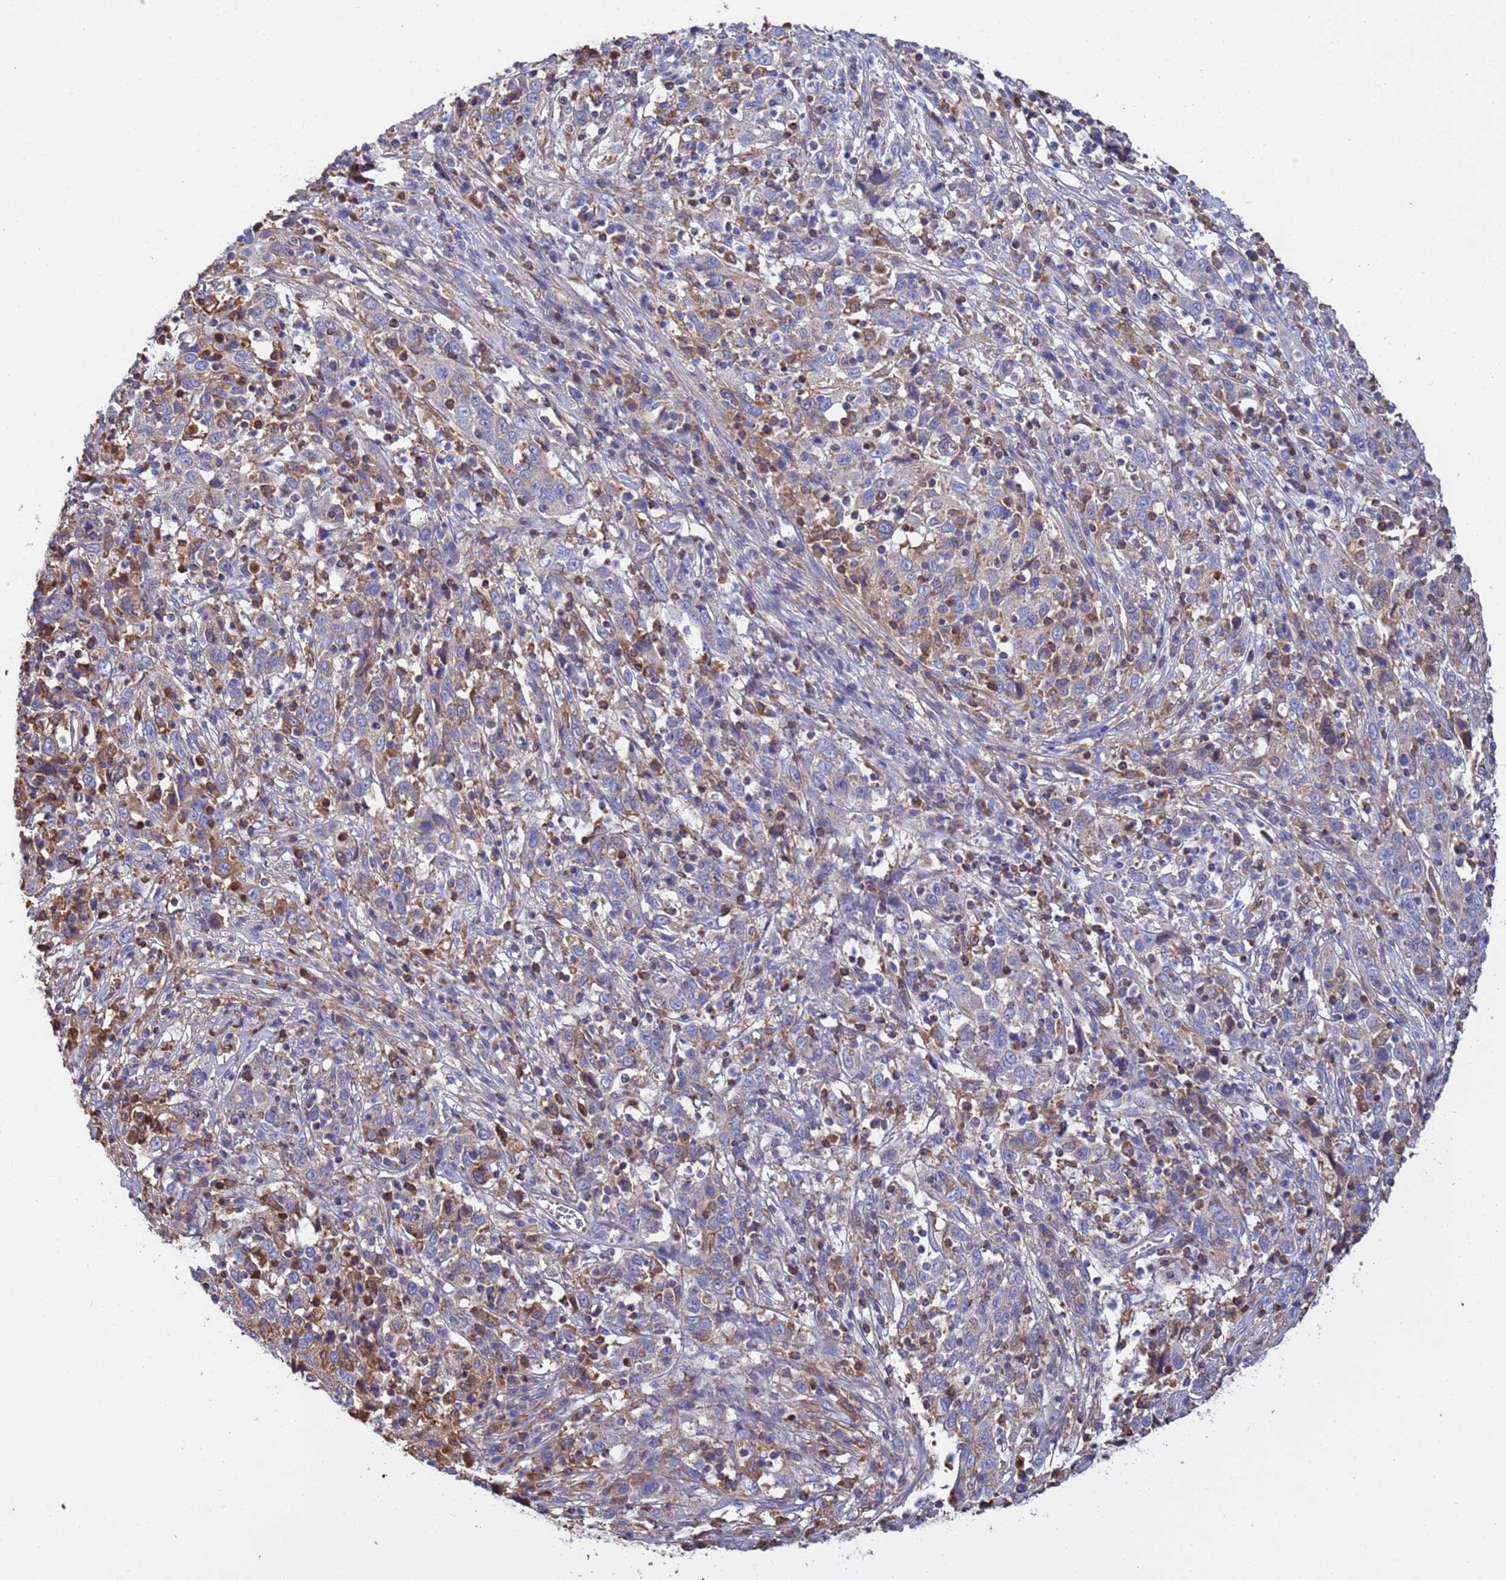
{"staining": {"intensity": "negative", "quantity": "none", "location": "none"}, "tissue": "cervical cancer", "cell_type": "Tumor cells", "image_type": "cancer", "snomed": [{"axis": "morphology", "description": "Squamous cell carcinoma, NOS"}, {"axis": "topography", "description": "Cervix"}], "caption": "Micrograph shows no protein positivity in tumor cells of cervical squamous cell carcinoma tissue.", "gene": "GLUD1", "patient": {"sex": "female", "age": 46}}